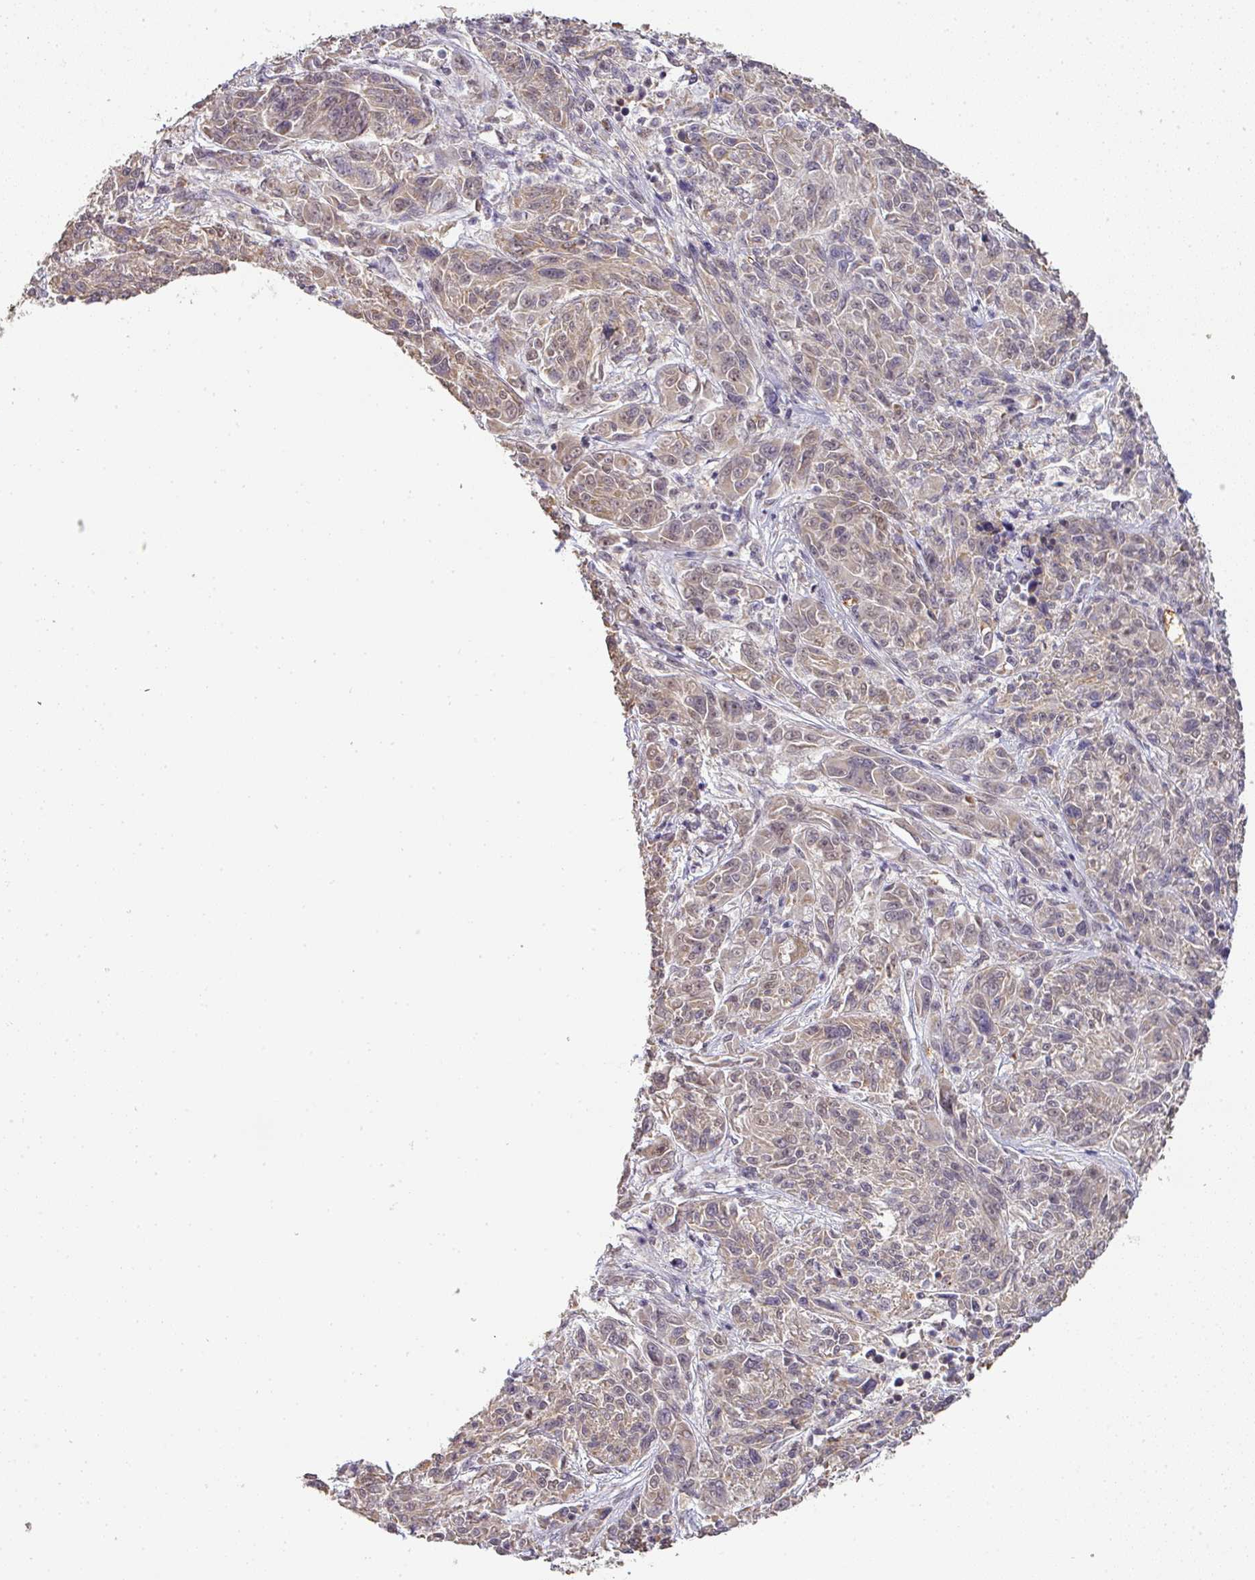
{"staining": {"intensity": "weak", "quantity": "25%-75%", "location": "cytoplasmic/membranous"}, "tissue": "melanoma", "cell_type": "Tumor cells", "image_type": "cancer", "snomed": [{"axis": "morphology", "description": "Malignant melanoma, NOS"}, {"axis": "topography", "description": "Skin"}], "caption": "Tumor cells demonstrate low levels of weak cytoplasmic/membranous staining in about 25%-75% of cells in human malignant melanoma. Using DAB (3,3'-diaminobenzidine) (brown) and hematoxylin (blue) stains, captured at high magnification using brightfield microscopy.", "gene": "MYOM2", "patient": {"sex": "male", "age": 53}}